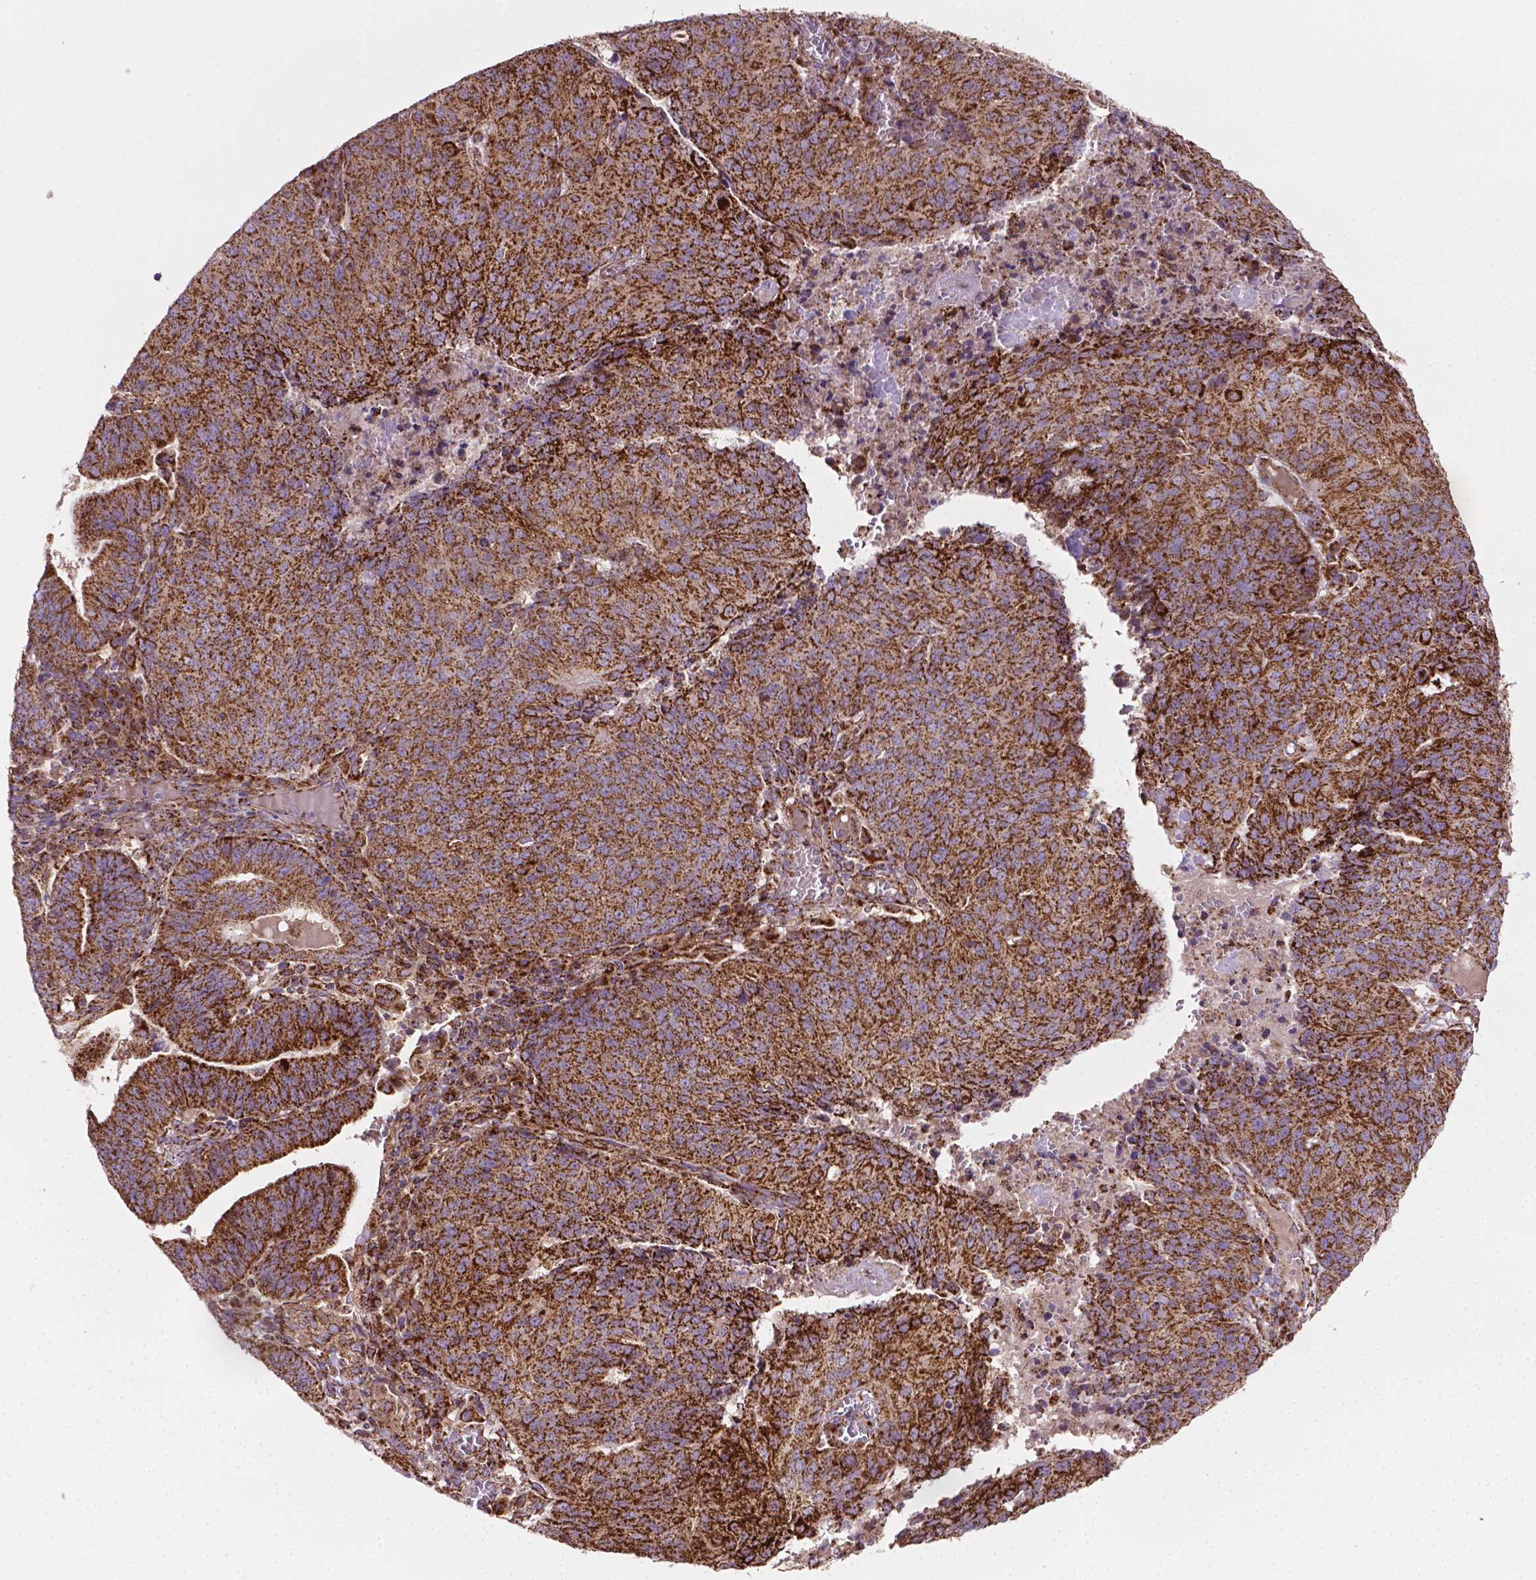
{"staining": {"intensity": "strong", "quantity": ">75%", "location": "cytoplasmic/membranous"}, "tissue": "endometrial cancer", "cell_type": "Tumor cells", "image_type": "cancer", "snomed": [{"axis": "morphology", "description": "Adenocarcinoma, NOS"}, {"axis": "topography", "description": "Endometrium"}], "caption": "Immunohistochemistry micrograph of human endometrial adenocarcinoma stained for a protein (brown), which displays high levels of strong cytoplasmic/membranous staining in about >75% of tumor cells.", "gene": "ILVBL", "patient": {"sex": "female", "age": 82}}